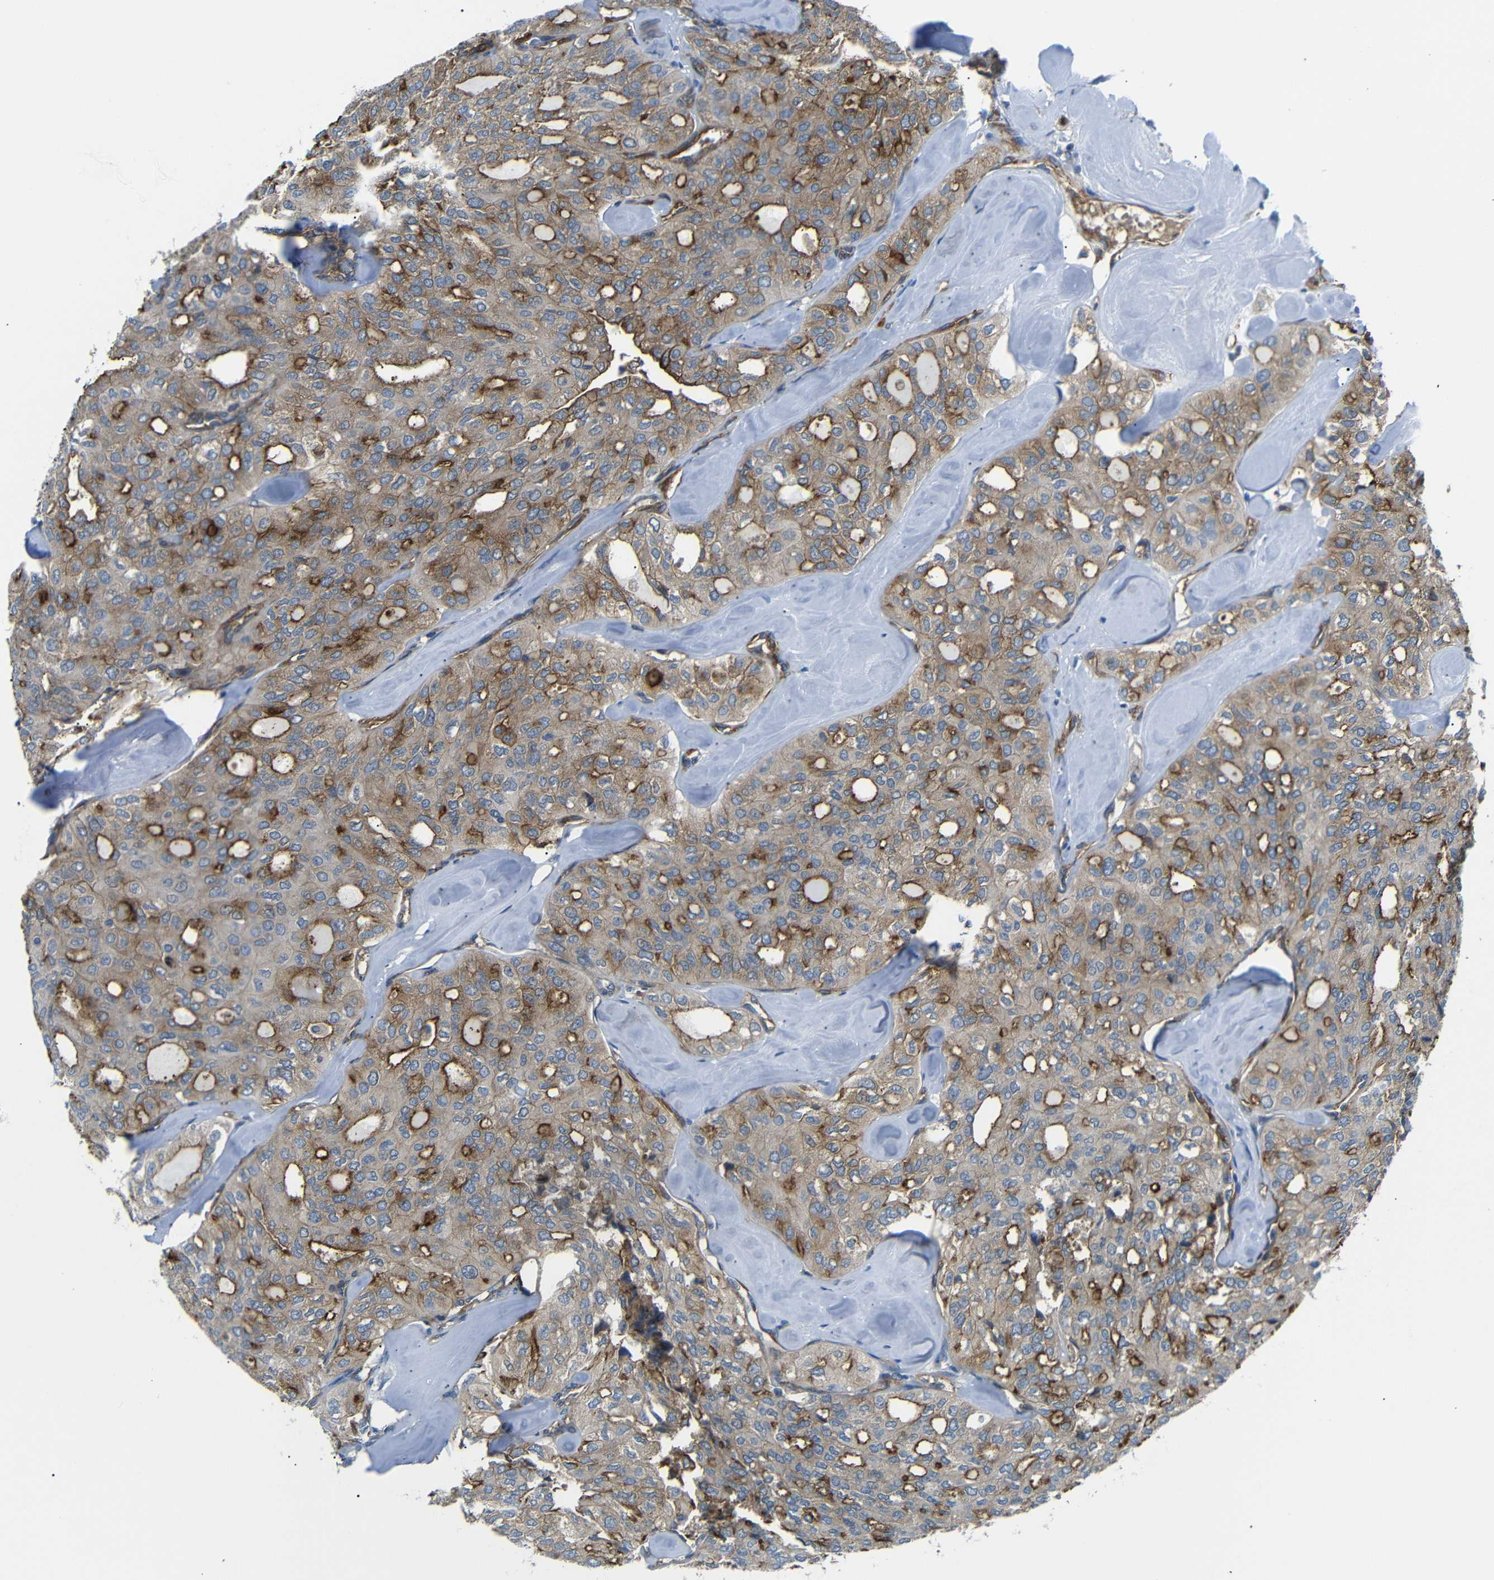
{"staining": {"intensity": "moderate", "quantity": ">75%", "location": "cytoplasmic/membranous"}, "tissue": "thyroid cancer", "cell_type": "Tumor cells", "image_type": "cancer", "snomed": [{"axis": "morphology", "description": "Follicular adenoma carcinoma, NOS"}, {"axis": "topography", "description": "Thyroid gland"}], "caption": "High-magnification brightfield microscopy of thyroid follicular adenoma carcinoma stained with DAB (3,3'-diaminobenzidine) (brown) and counterstained with hematoxylin (blue). tumor cells exhibit moderate cytoplasmic/membranous staining is identified in approximately>75% of cells. Using DAB (brown) and hematoxylin (blue) stains, captured at high magnification using brightfield microscopy.", "gene": "MYO1B", "patient": {"sex": "male", "age": 75}}